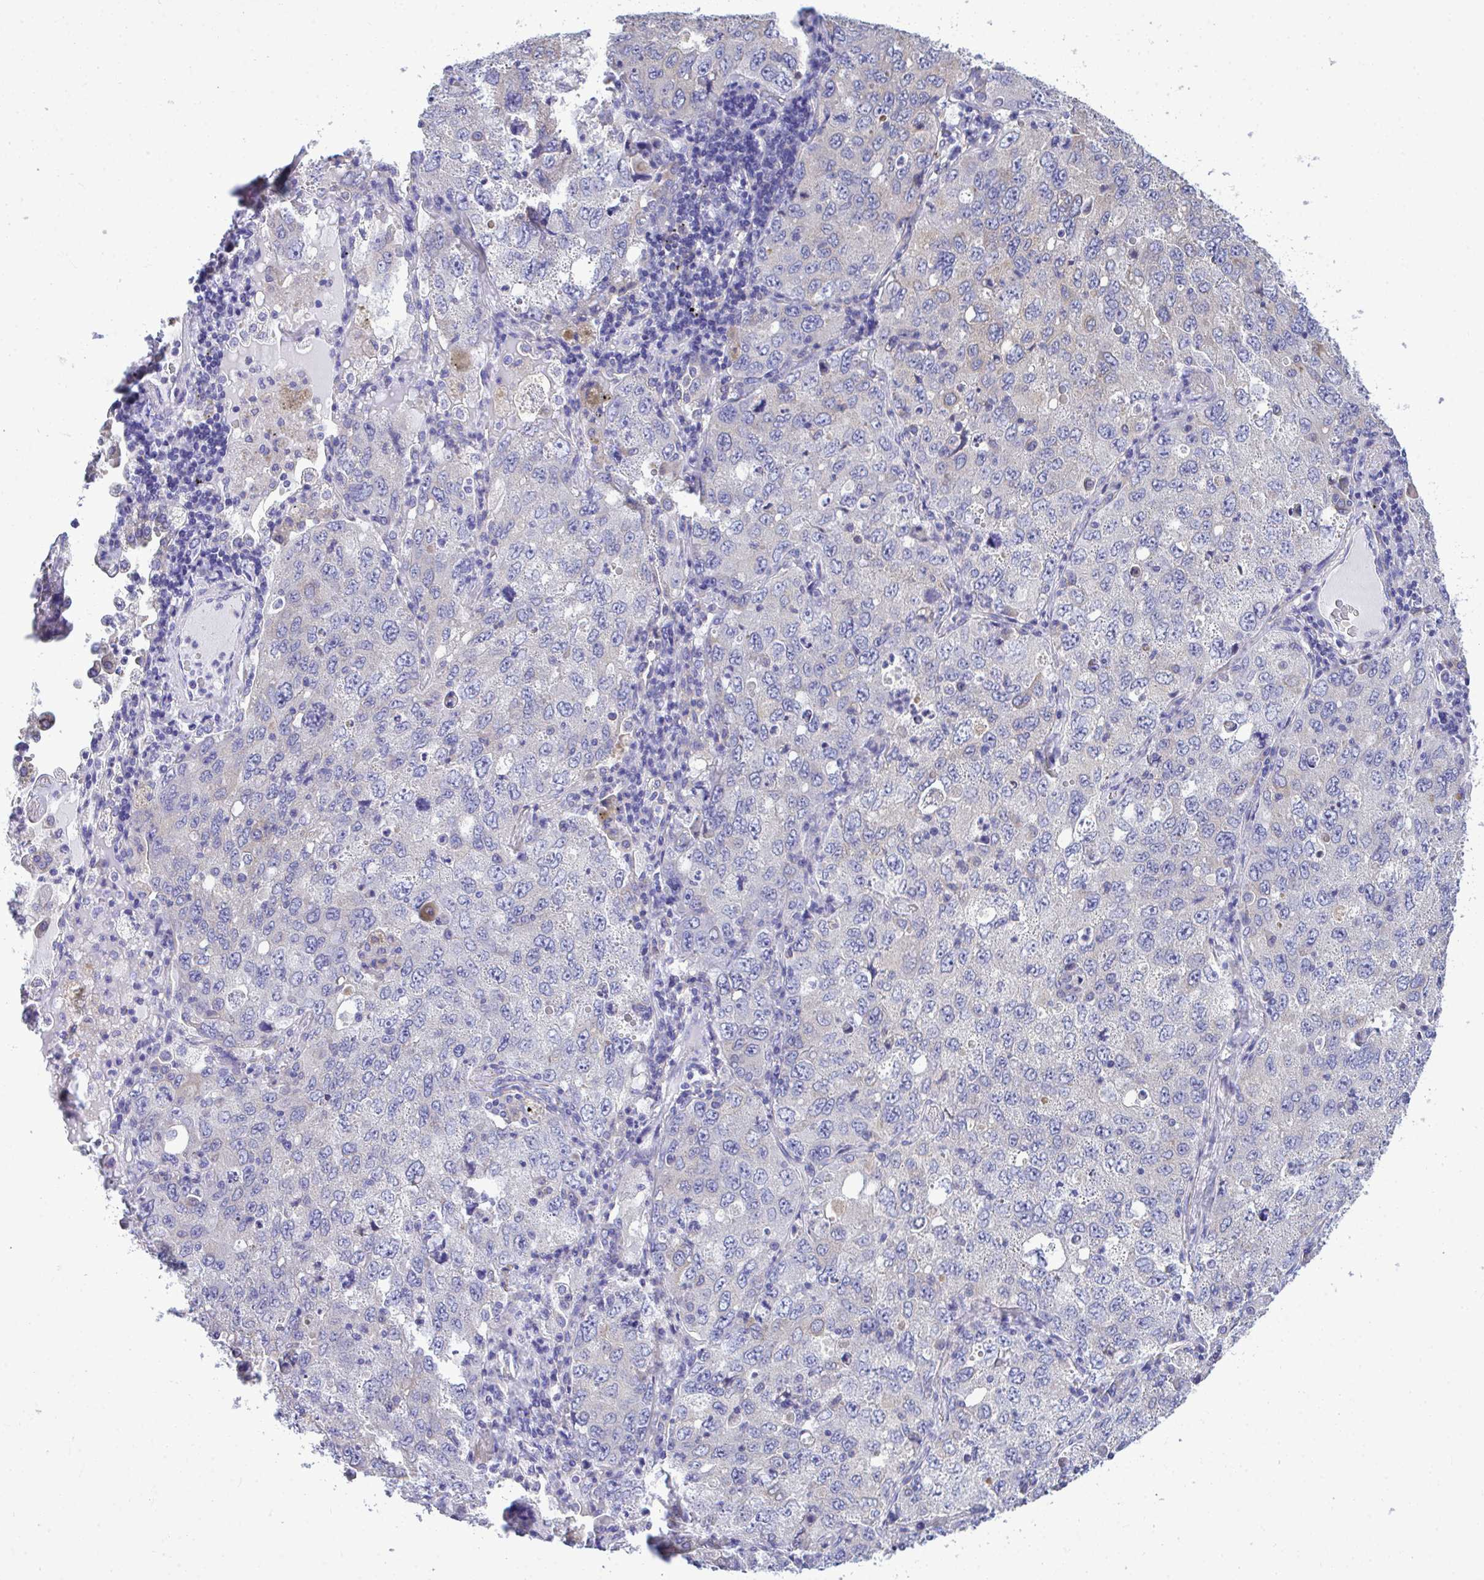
{"staining": {"intensity": "negative", "quantity": "none", "location": "none"}, "tissue": "lung cancer", "cell_type": "Tumor cells", "image_type": "cancer", "snomed": [{"axis": "morphology", "description": "Adenocarcinoma, NOS"}, {"axis": "topography", "description": "Lung"}], "caption": "There is no significant positivity in tumor cells of lung cancer.", "gene": "PIGK", "patient": {"sex": "female", "age": 57}}